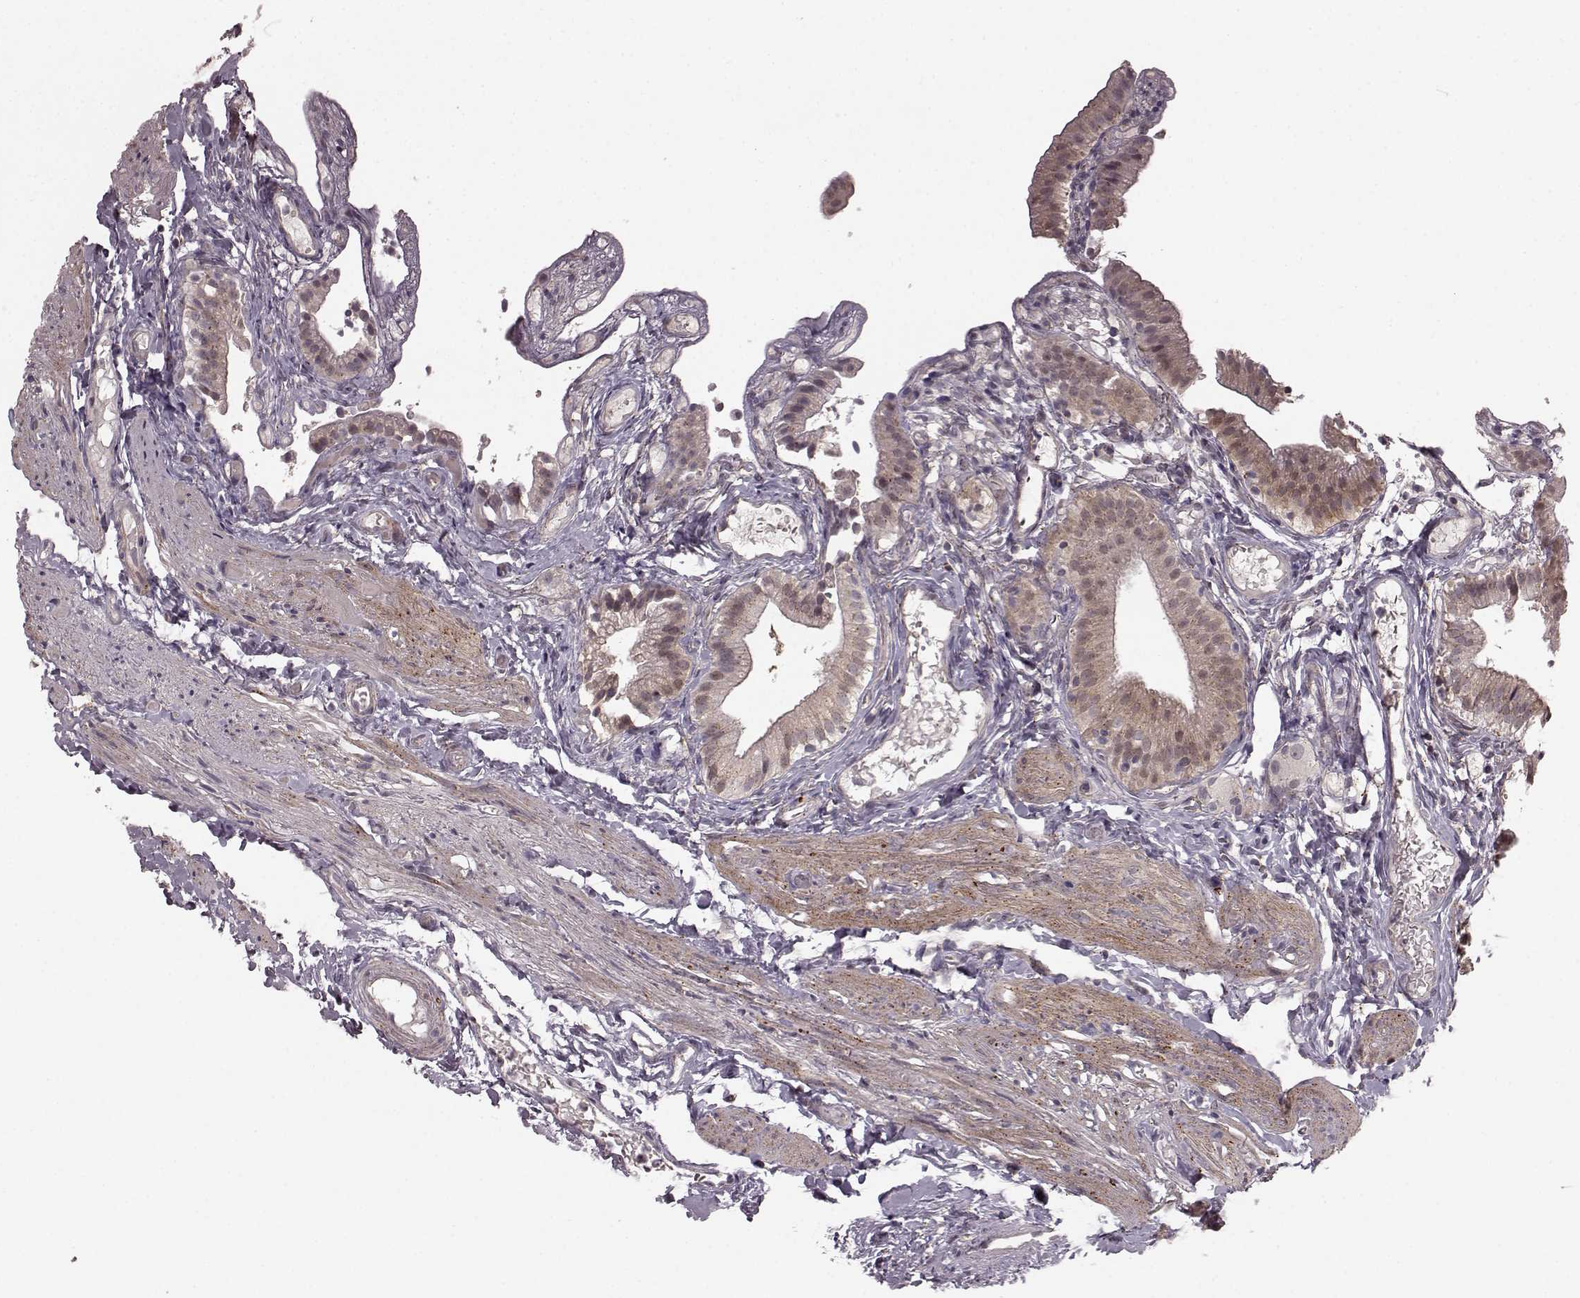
{"staining": {"intensity": "weak", "quantity": "25%-75%", "location": "nuclear"}, "tissue": "gallbladder", "cell_type": "Glandular cells", "image_type": "normal", "snomed": [{"axis": "morphology", "description": "Normal tissue, NOS"}, {"axis": "topography", "description": "Gallbladder"}], "caption": "Protein staining of normal gallbladder demonstrates weak nuclear staining in about 25%-75% of glandular cells.", "gene": "GSS", "patient": {"sex": "female", "age": 47}}